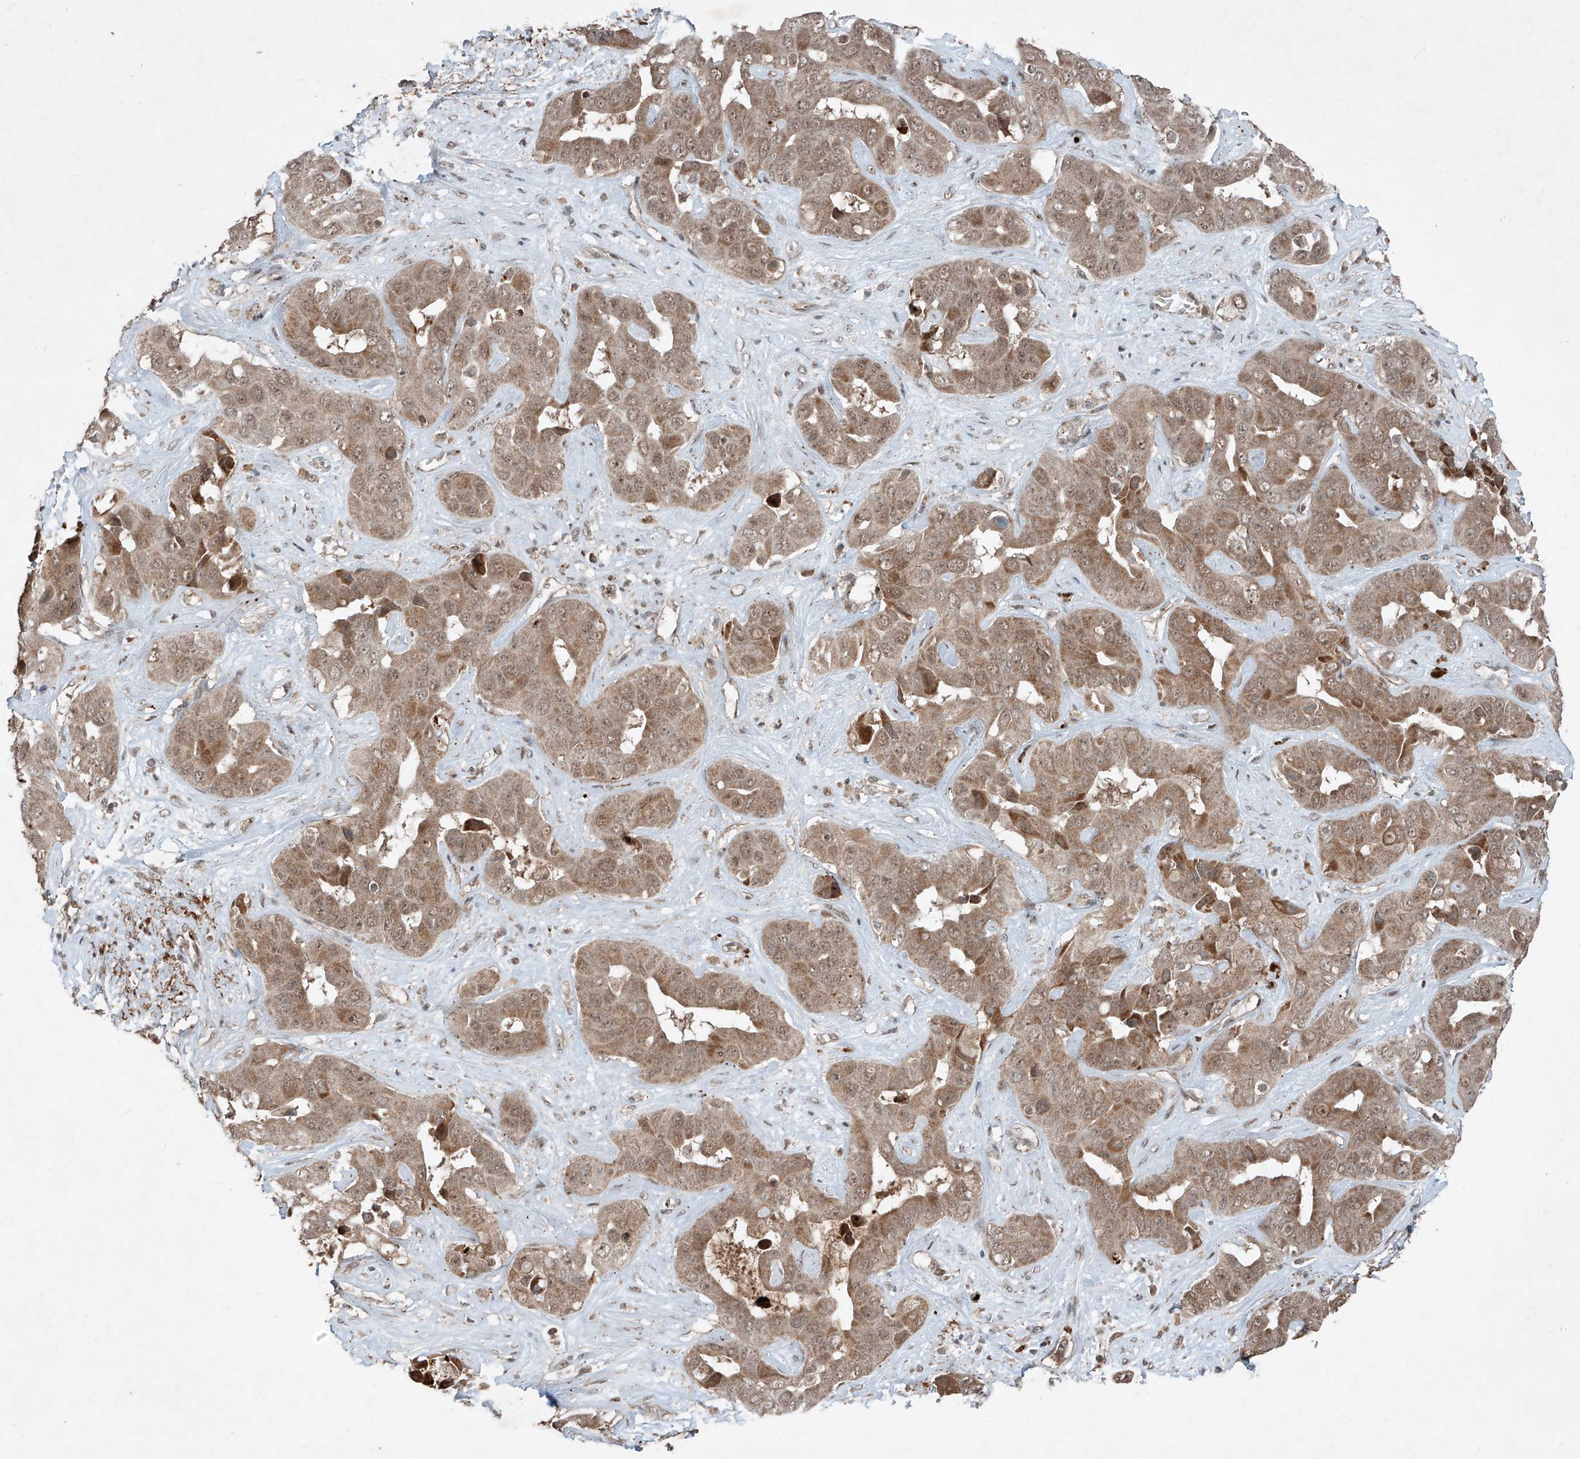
{"staining": {"intensity": "moderate", "quantity": ">75%", "location": "cytoplasmic/membranous,nuclear"}, "tissue": "liver cancer", "cell_type": "Tumor cells", "image_type": "cancer", "snomed": [{"axis": "morphology", "description": "Cholangiocarcinoma"}, {"axis": "topography", "description": "Liver"}], "caption": "This micrograph exhibits cholangiocarcinoma (liver) stained with immunohistochemistry to label a protein in brown. The cytoplasmic/membranous and nuclear of tumor cells show moderate positivity for the protein. Nuclei are counter-stained blue.", "gene": "ZNF620", "patient": {"sex": "female", "age": 52}}